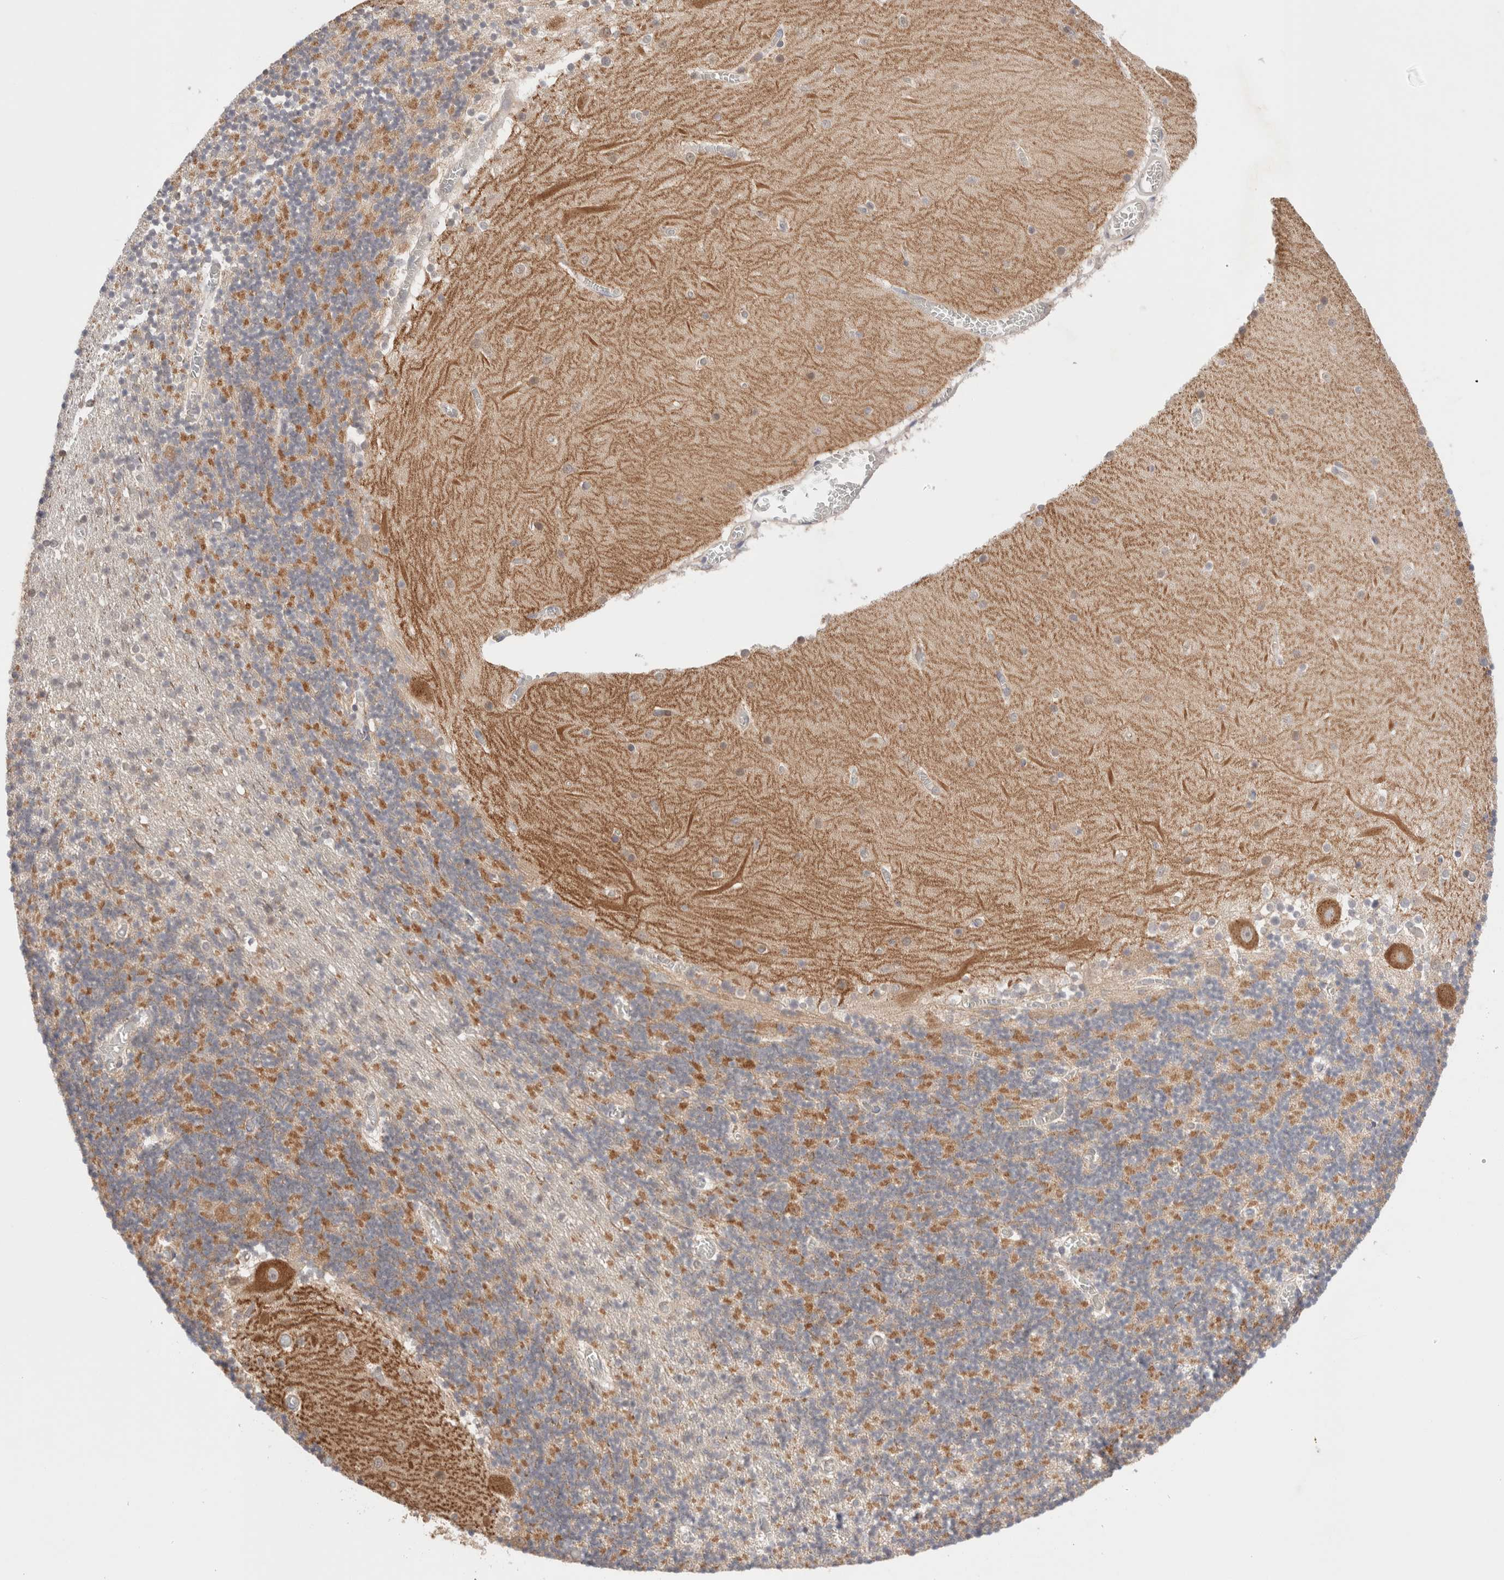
{"staining": {"intensity": "strong", "quantity": "<25%", "location": "cytoplasmic/membranous"}, "tissue": "cerebellum", "cell_type": "Cells in granular layer", "image_type": "normal", "snomed": [{"axis": "morphology", "description": "Normal tissue, NOS"}, {"axis": "topography", "description": "Cerebellum"}], "caption": "Cells in granular layer demonstrate strong cytoplasmic/membranous expression in approximately <25% of cells in normal cerebellum. (DAB = brown stain, brightfield microscopy at high magnification).", "gene": "SIKE1", "patient": {"sex": "female", "age": 28}}